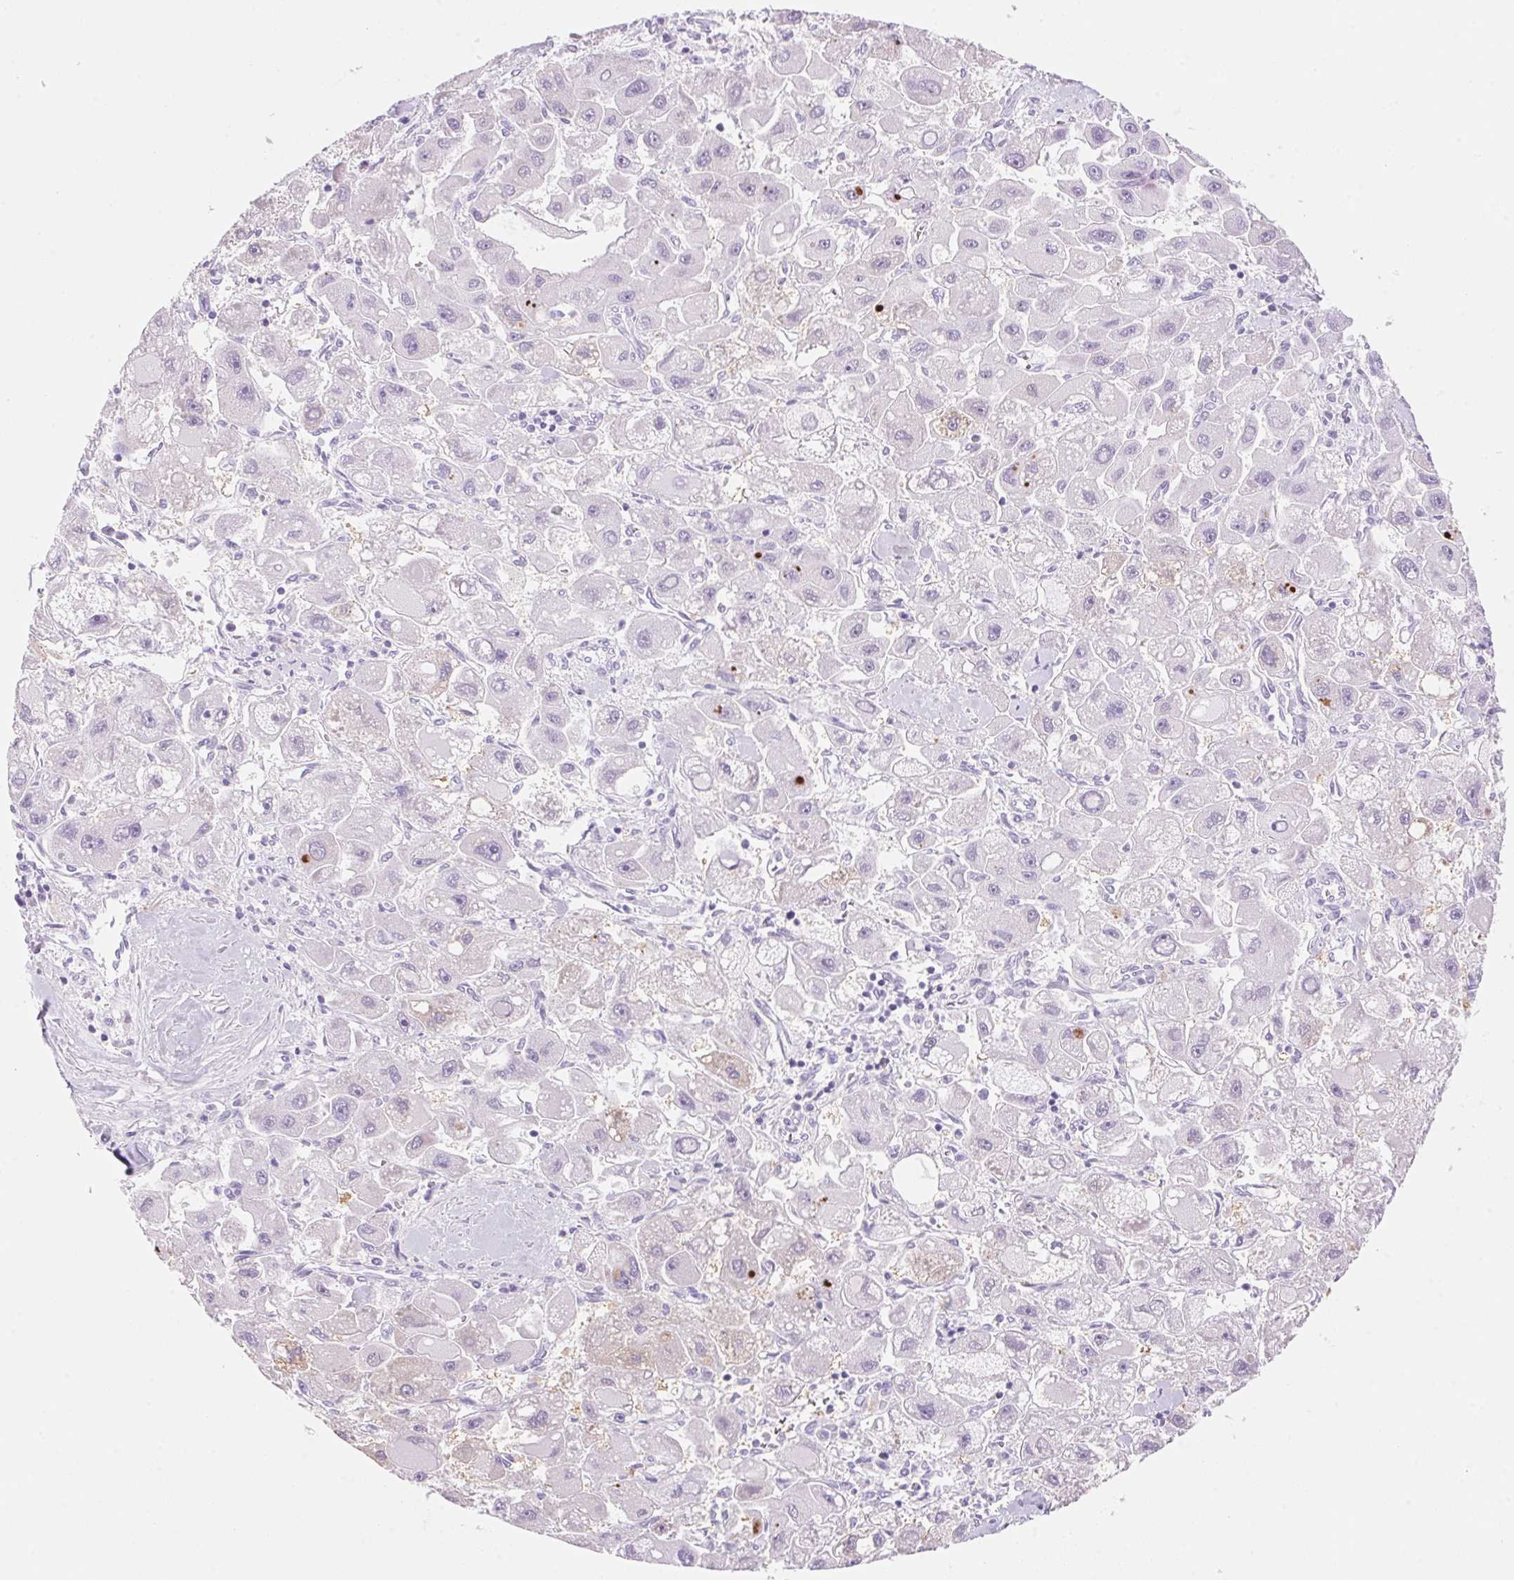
{"staining": {"intensity": "negative", "quantity": "none", "location": "none"}, "tissue": "liver cancer", "cell_type": "Tumor cells", "image_type": "cancer", "snomed": [{"axis": "morphology", "description": "Carcinoma, Hepatocellular, NOS"}, {"axis": "topography", "description": "Liver"}], "caption": "The immunohistochemistry micrograph has no significant staining in tumor cells of liver cancer (hepatocellular carcinoma) tissue.", "gene": "DHCR24", "patient": {"sex": "male", "age": 24}}